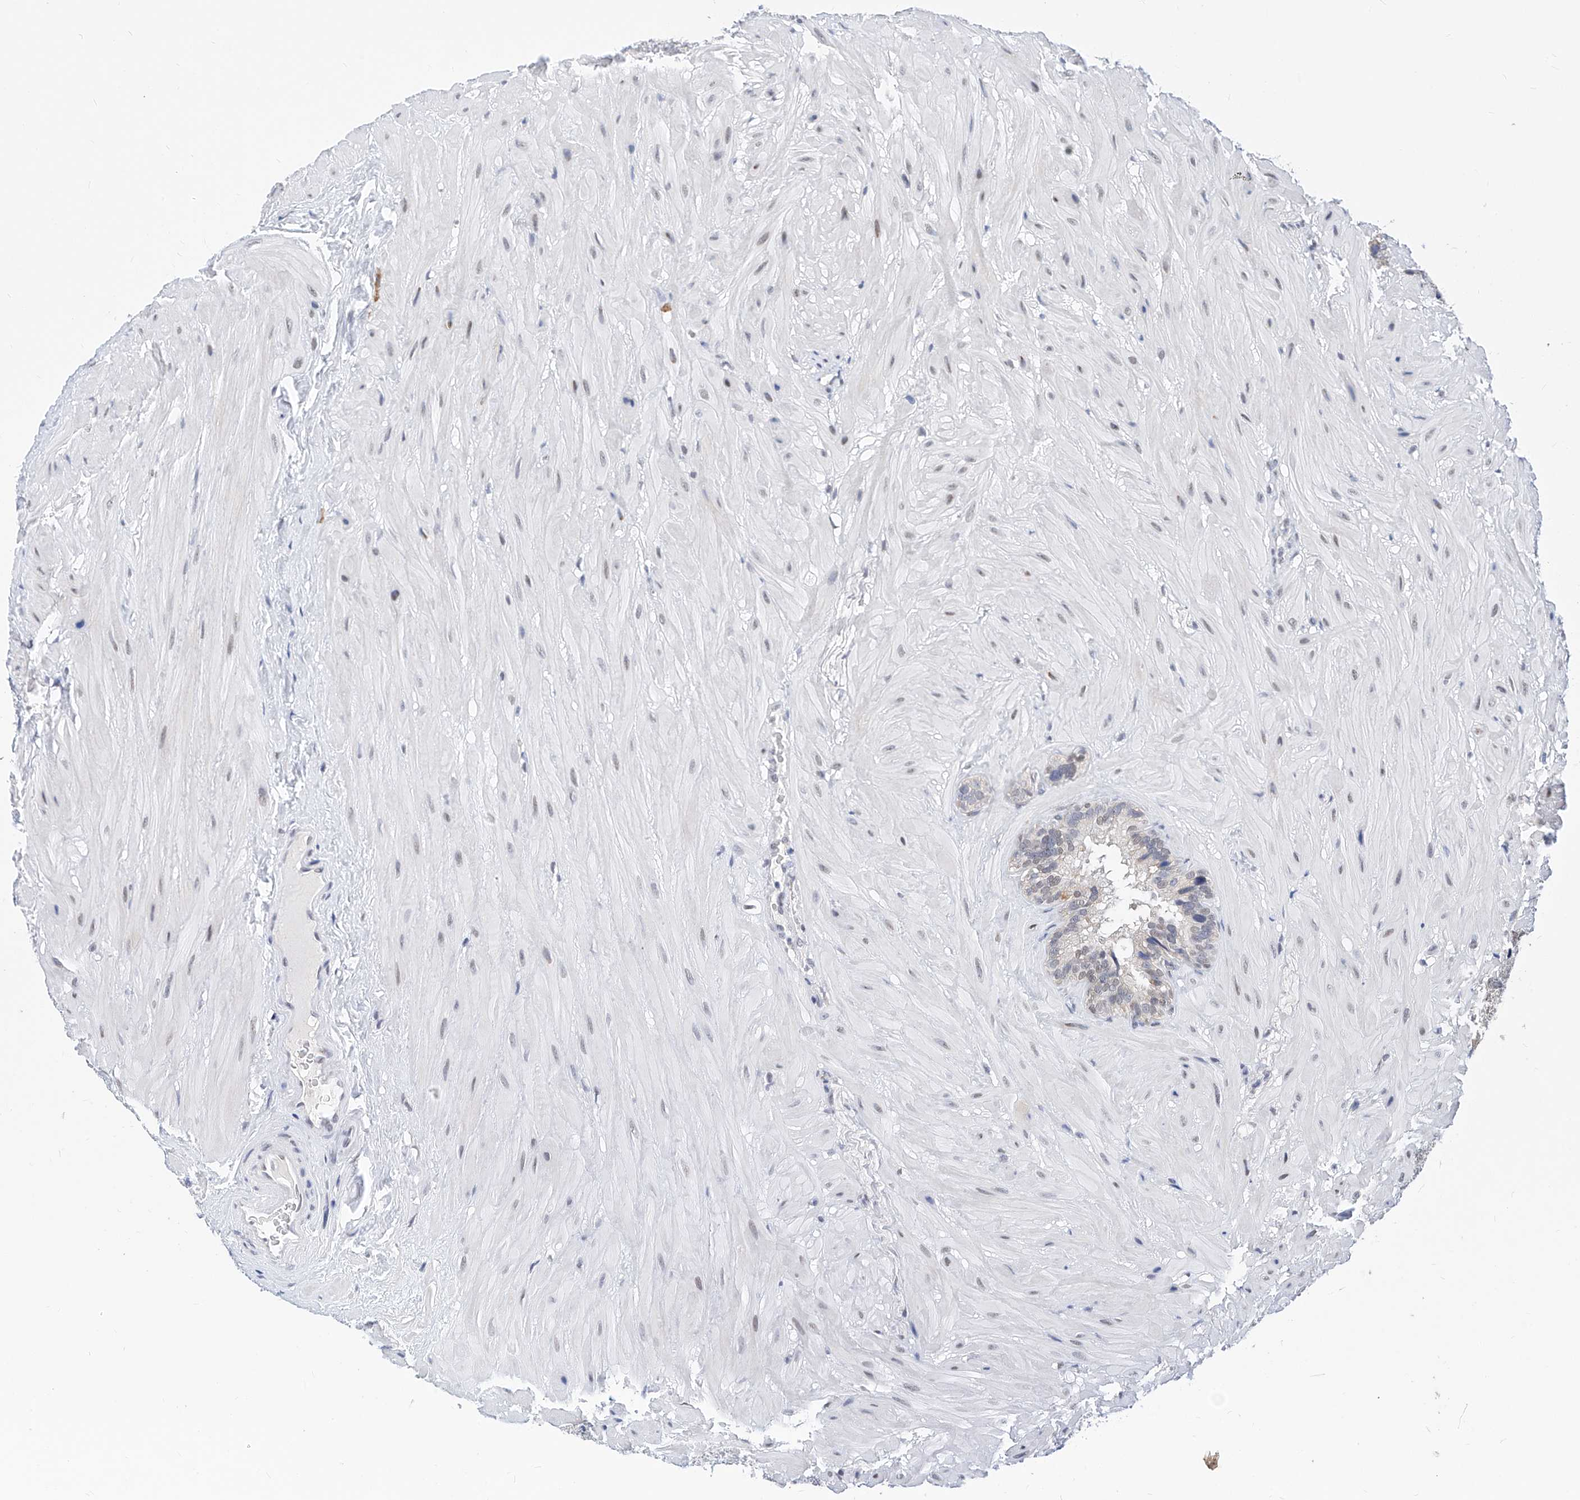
{"staining": {"intensity": "weak", "quantity": "<25%", "location": "nuclear"}, "tissue": "seminal vesicle", "cell_type": "Glandular cells", "image_type": "normal", "snomed": [{"axis": "morphology", "description": "Normal tissue, NOS"}, {"axis": "topography", "description": "Prostate"}, {"axis": "topography", "description": "Seminal veicle"}], "caption": "Protein analysis of normal seminal vesicle shows no significant positivity in glandular cells. (DAB immunohistochemistry (IHC) visualized using brightfield microscopy, high magnification).", "gene": "KCNJ1", "patient": {"sex": "male", "age": 68}}